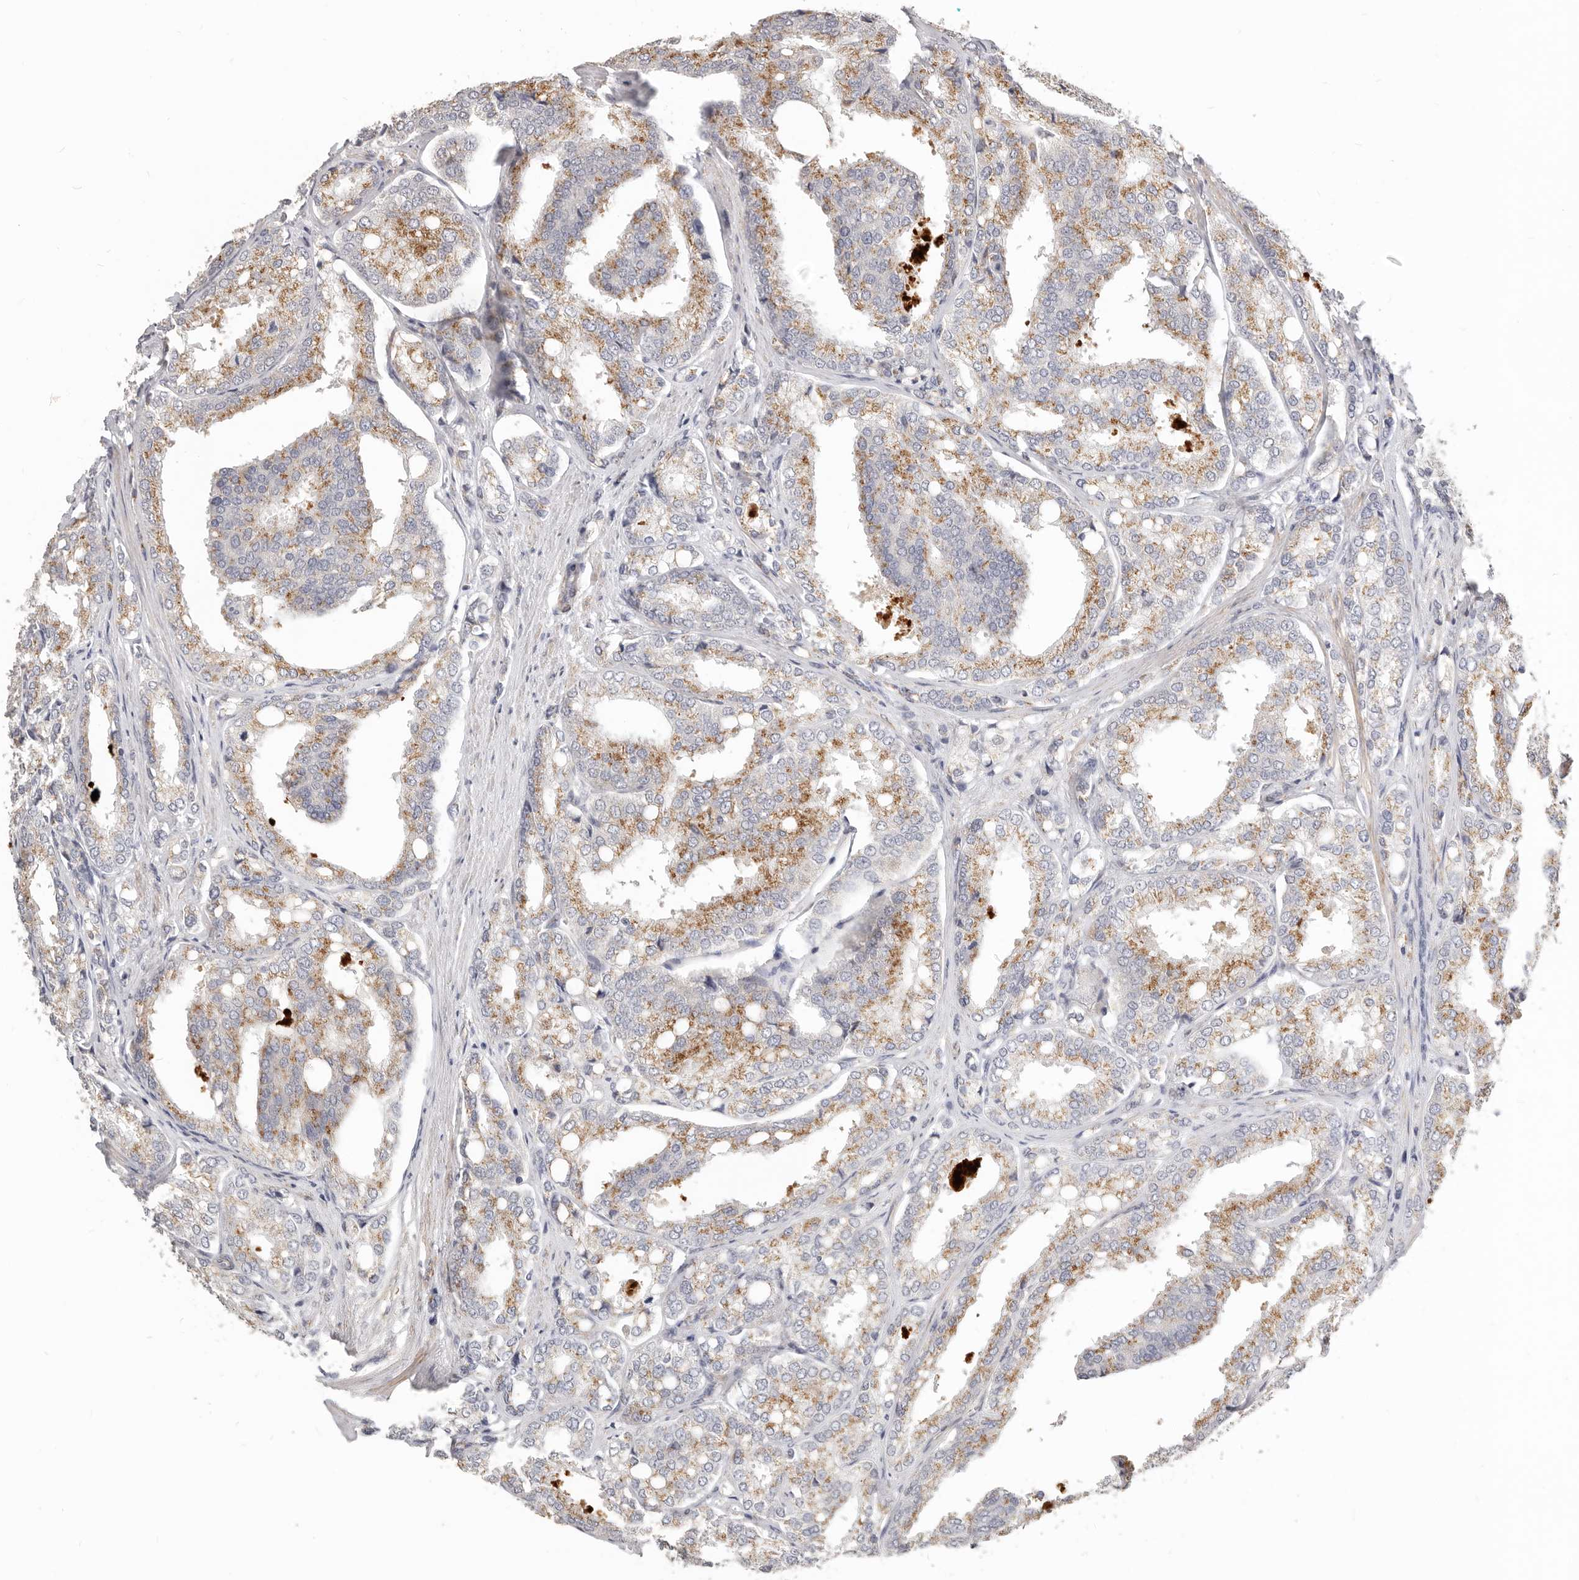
{"staining": {"intensity": "moderate", "quantity": "25%-75%", "location": "cytoplasmic/membranous"}, "tissue": "prostate cancer", "cell_type": "Tumor cells", "image_type": "cancer", "snomed": [{"axis": "morphology", "description": "Adenocarcinoma, High grade"}, {"axis": "topography", "description": "Prostate"}], "caption": "Tumor cells demonstrate medium levels of moderate cytoplasmic/membranous staining in about 25%-75% of cells in human prostate cancer.", "gene": "RABAC1", "patient": {"sex": "male", "age": 50}}